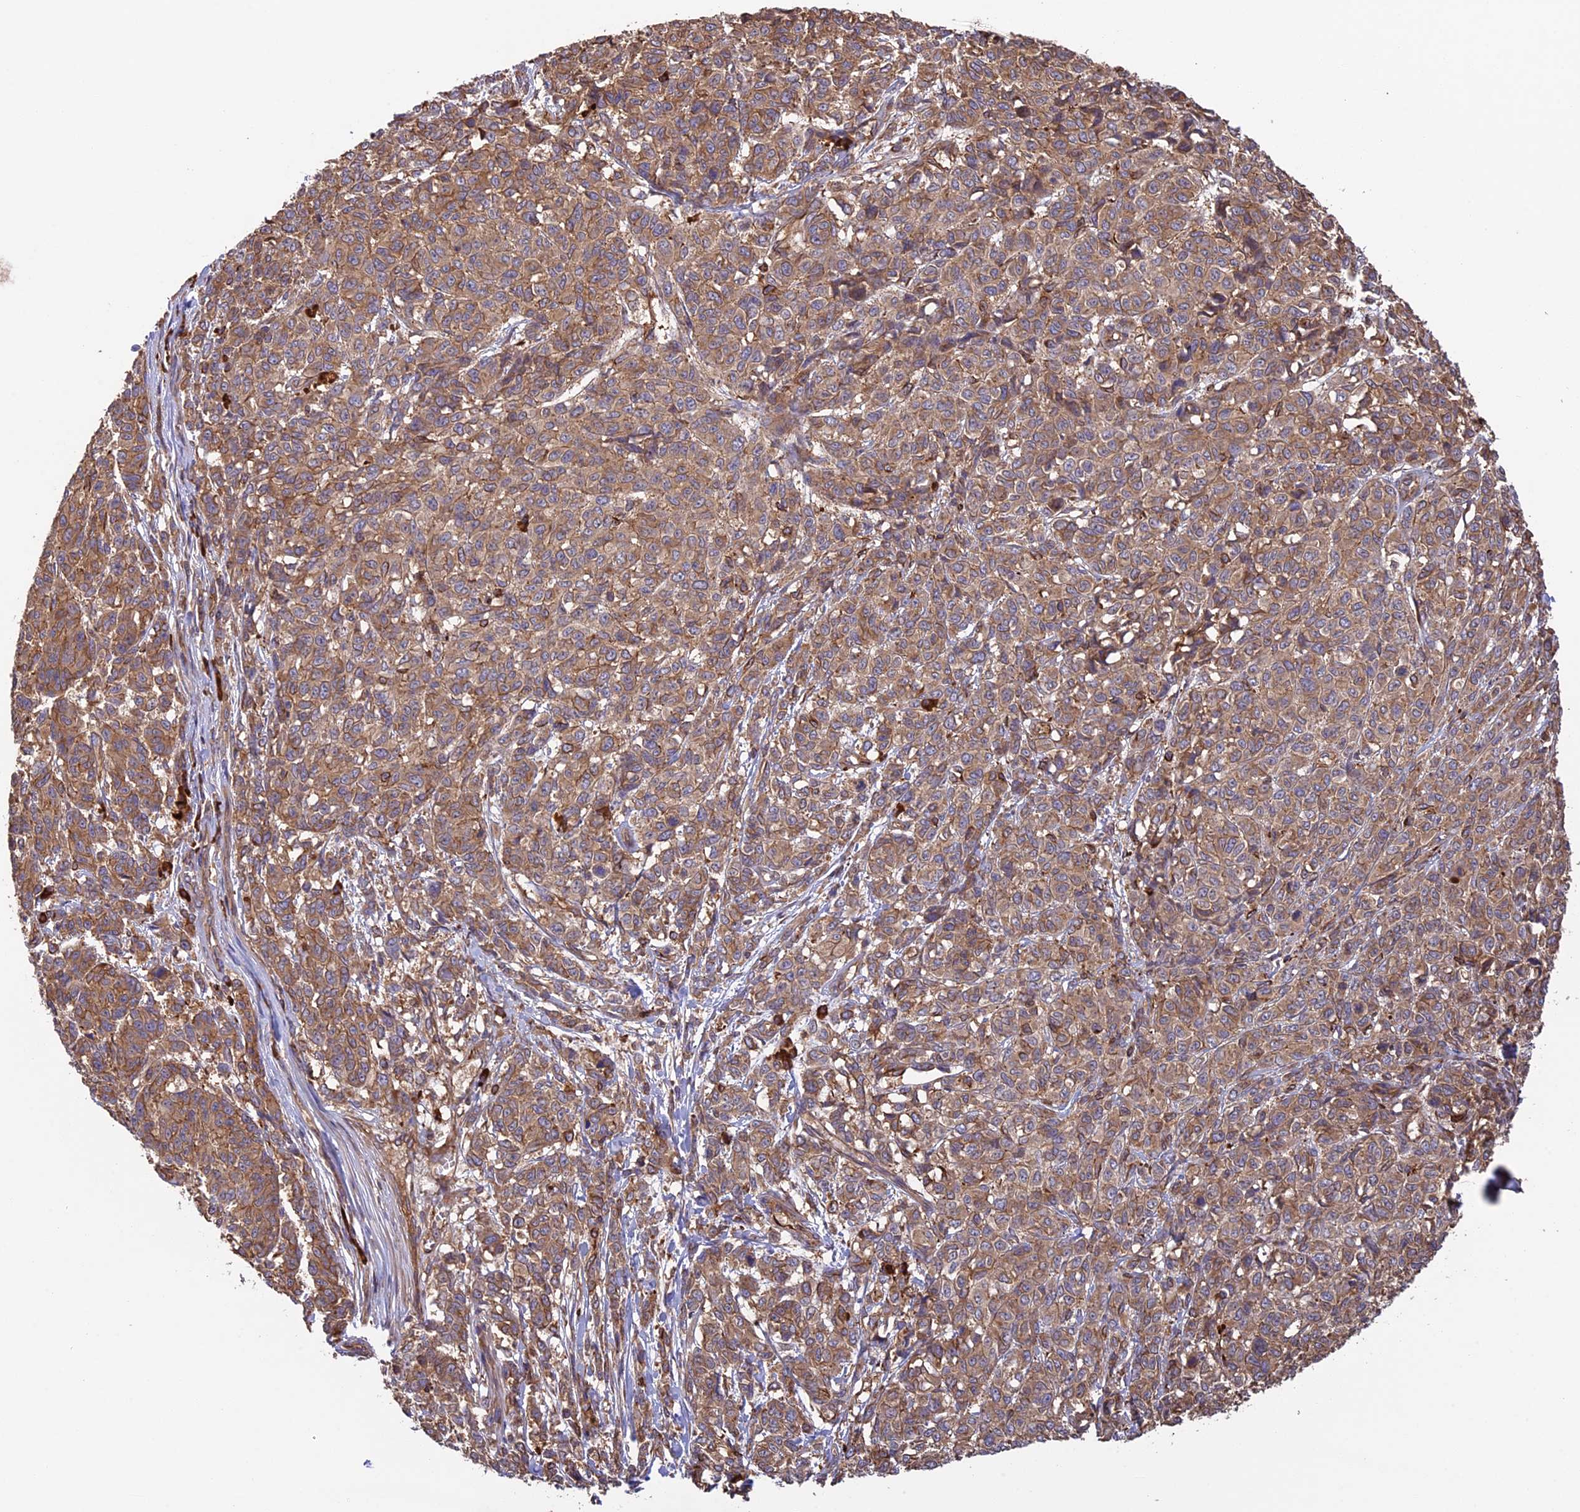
{"staining": {"intensity": "moderate", "quantity": ">75%", "location": "cytoplasmic/membranous"}, "tissue": "melanoma", "cell_type": "Tumor cells", "image_type": "cancer", "snomed": [{"axis": "morphology", "description": "Malignant melanoma, NOS"}, {"axis": "topography", "description": "Skin"}], "caption": "This photomicrograph reveals immunohistochemistry (IHC) staining of human malignant melanoma, with medium moderate cytoplasmic/membranous expression in approximately >75% of tumor cells.", "gene": "GAS8", "patient": {"sex": "male", "age": 49}}